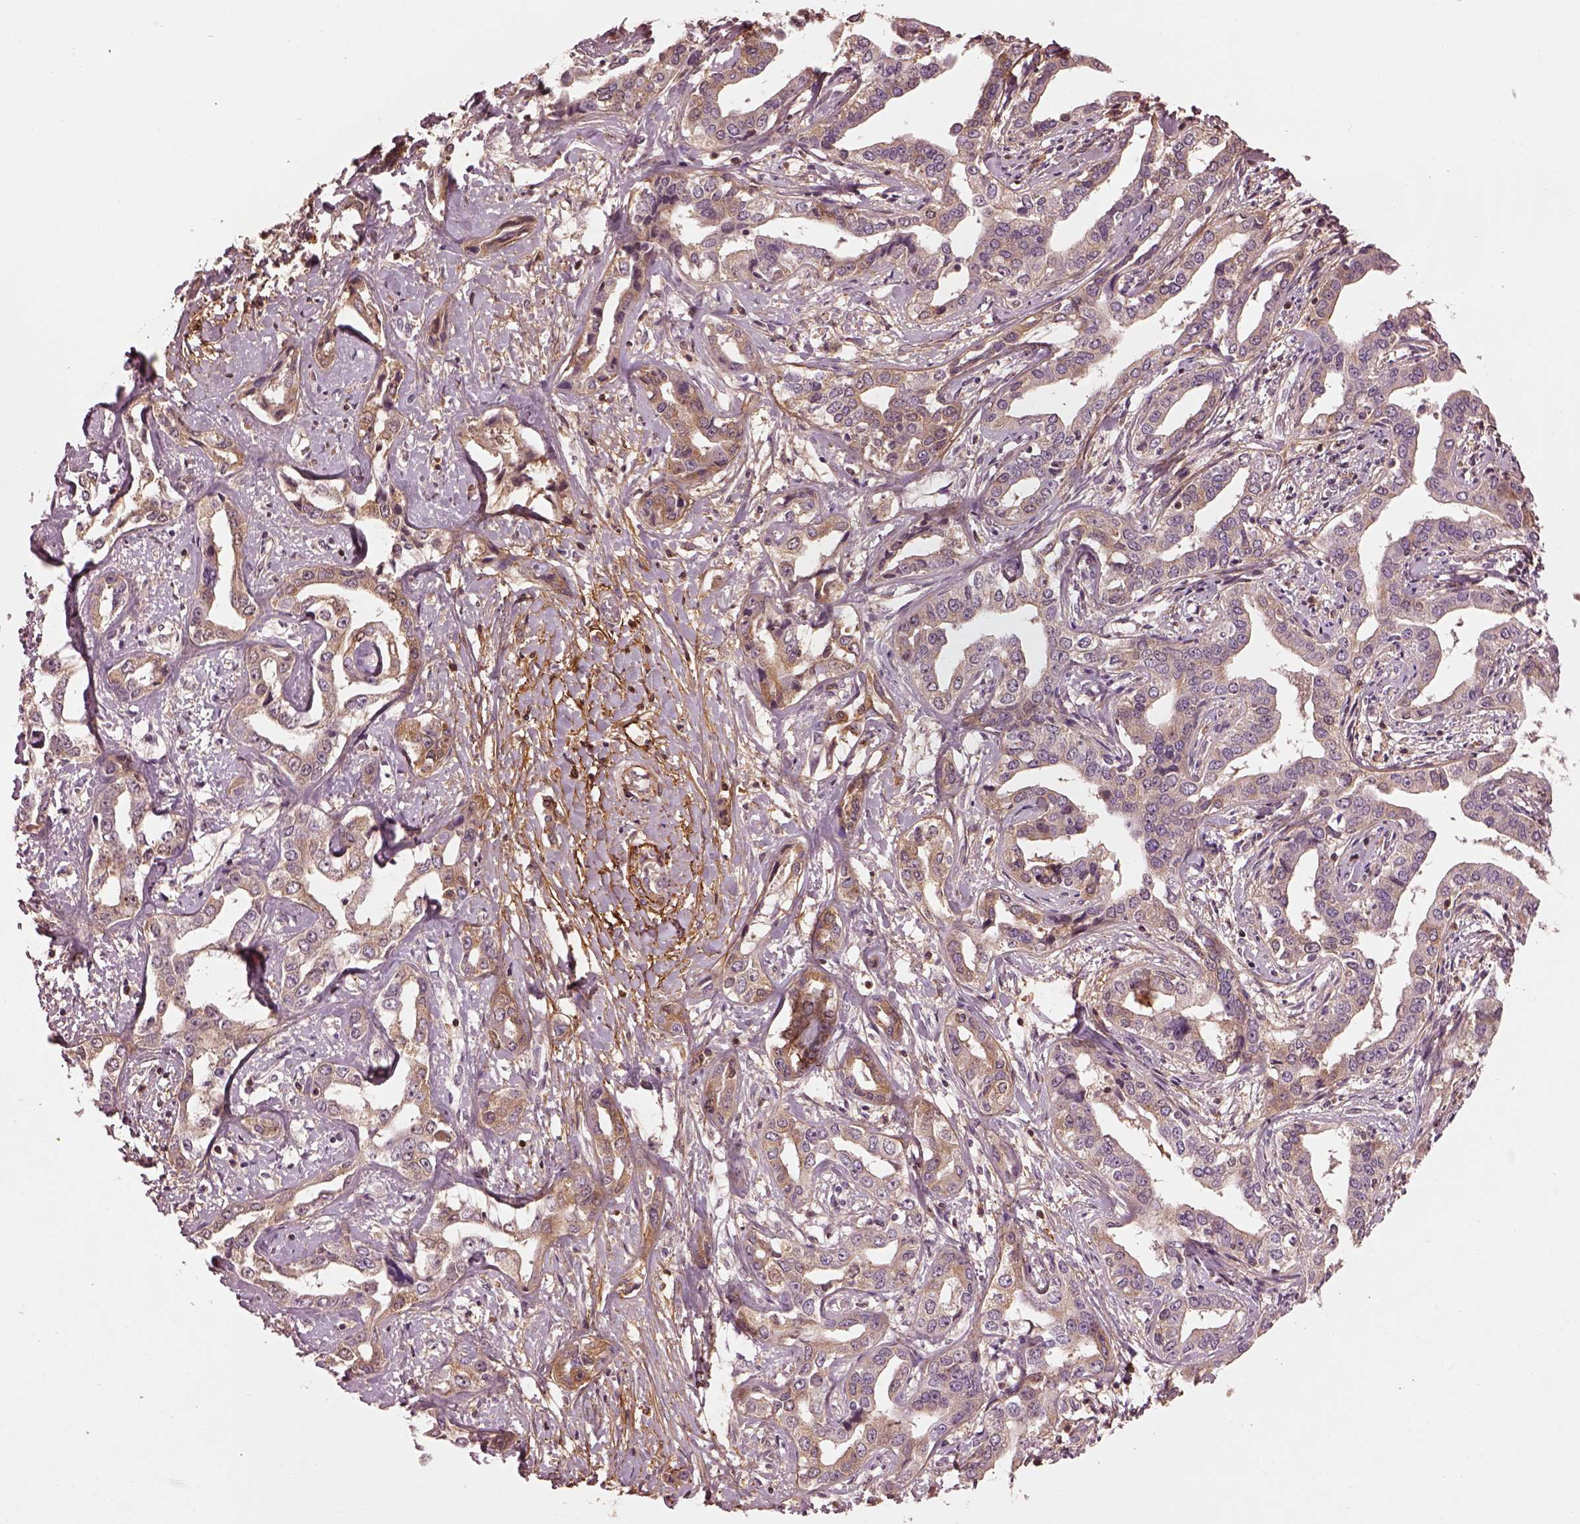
{"staining": {"intensity": "weak", "quantity": "<25%", "location": "cytoplasmic/membranous"}, "tissue": "liver cancer", "cell_type": "Tumor cells", "image_type": "cancer", "snomed": [{"axis": "morphology", "description": "Cholangiocarcinoma"}, {"axis": "topography", "description": "Liver"}], "caption": "Image shows no protein positivity in tumor cells of cholangiocarcinoma (liver) tissue. (Immunohistochemistry, brightfield microscopy, high magnification).", "gene": "EFEMP1", "patient": {"sex": "male", "age": 59}}